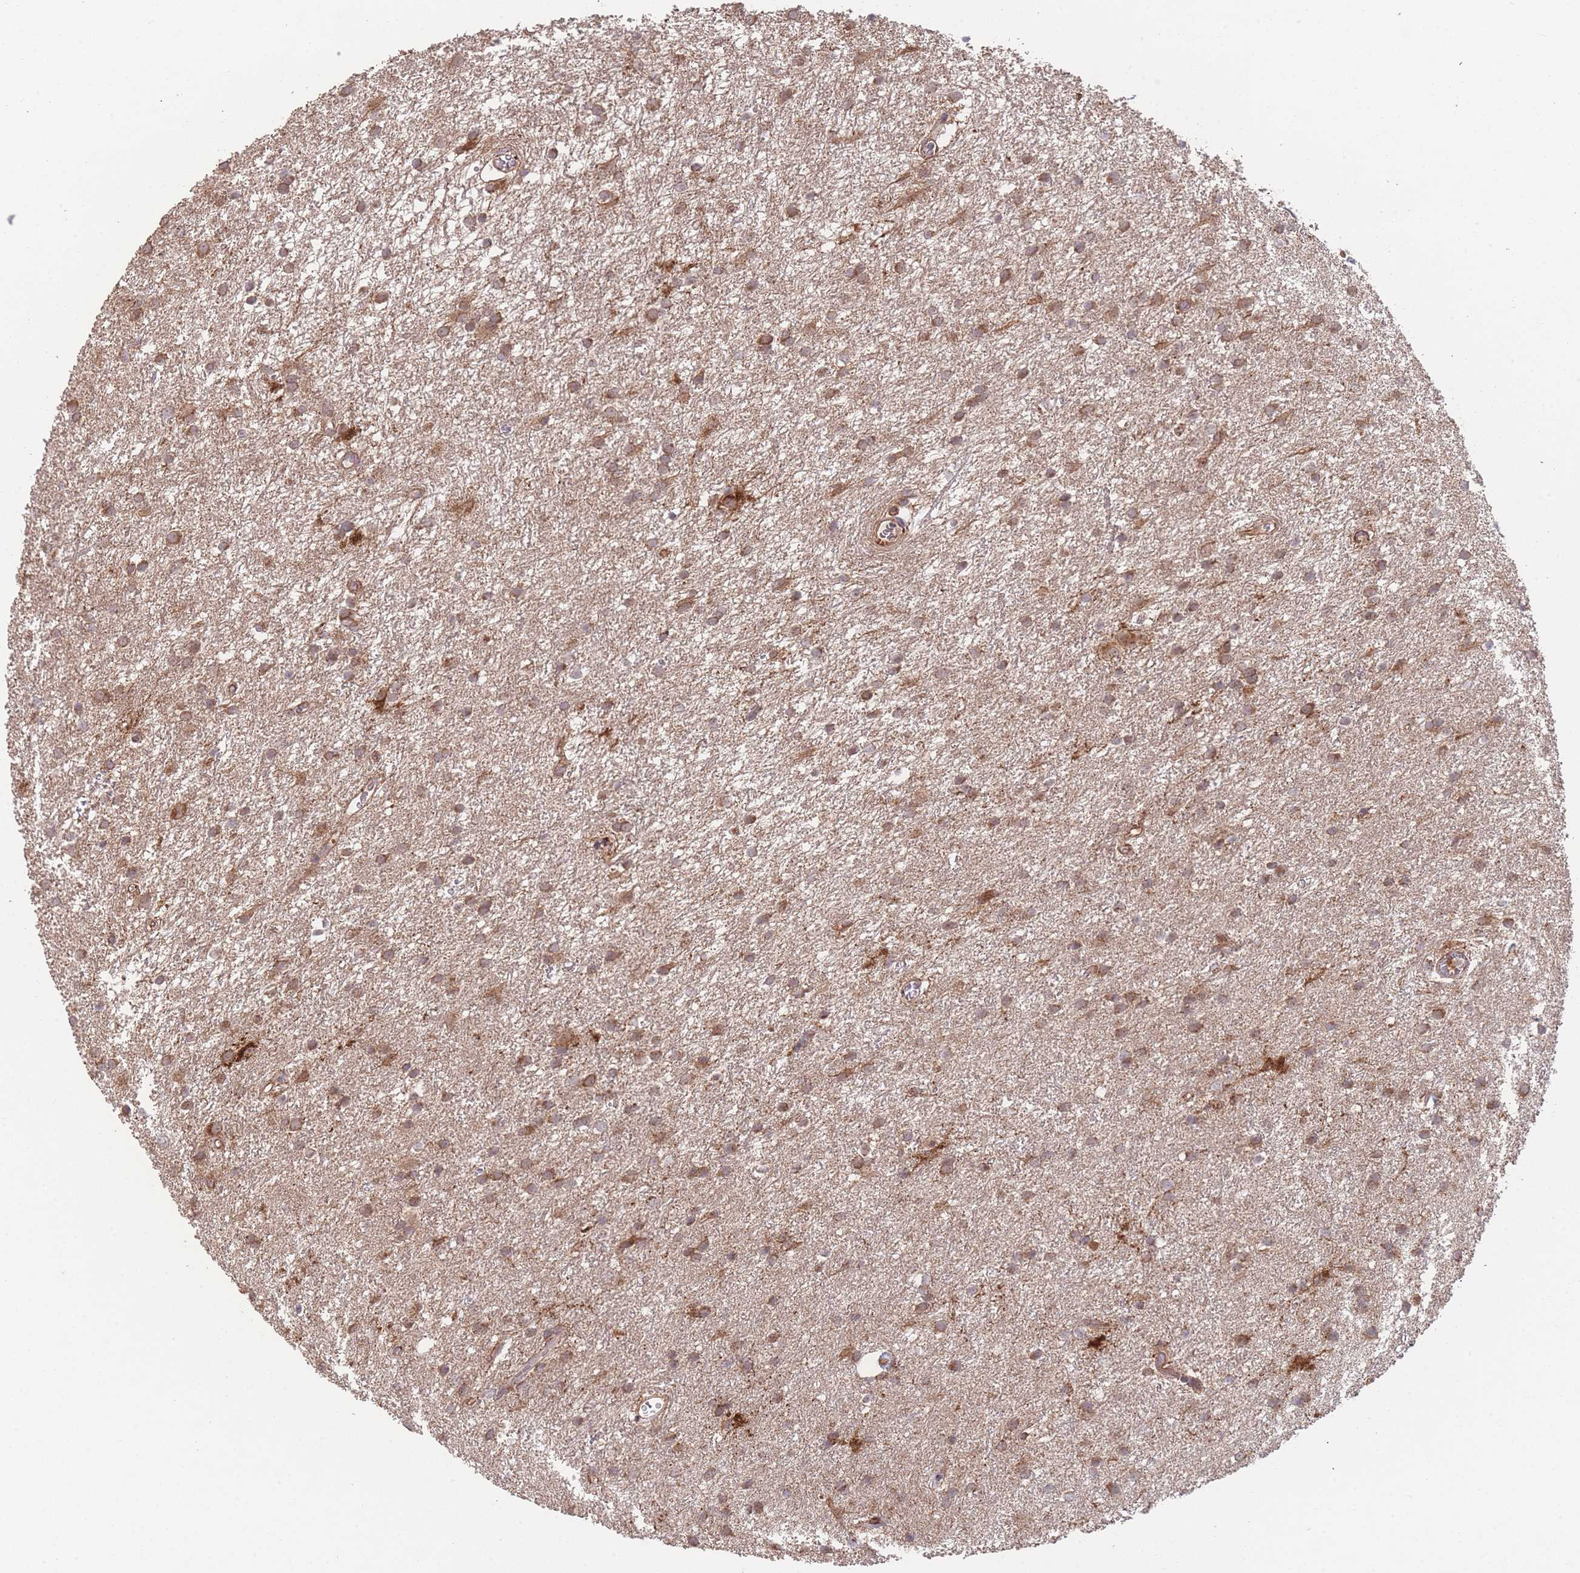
{"staining": {"intensity": "moderate", "quantity": ">75%", "location": "cytoplasmic/membranous"}, "tissue": "glioma", "cell_type": "Tumor cells", "image_type": "cancer", "snomed": [{"axis": "morphology", "description": "Glioma, malignant, High grade"}, {"axis": "topography", "description": "Brain"}], "caption": "This micrograph shows malignant glioma (high-grade) stained with immunohistochemistry (IHC) to label a protein in brown. The cytoplasmic/membranous of tumor cells show moderate positivity for the protein. Nuclei are counter-stained blue.", "gene": "PXMP4", "patient": {"sex": "female", "age": 50}}